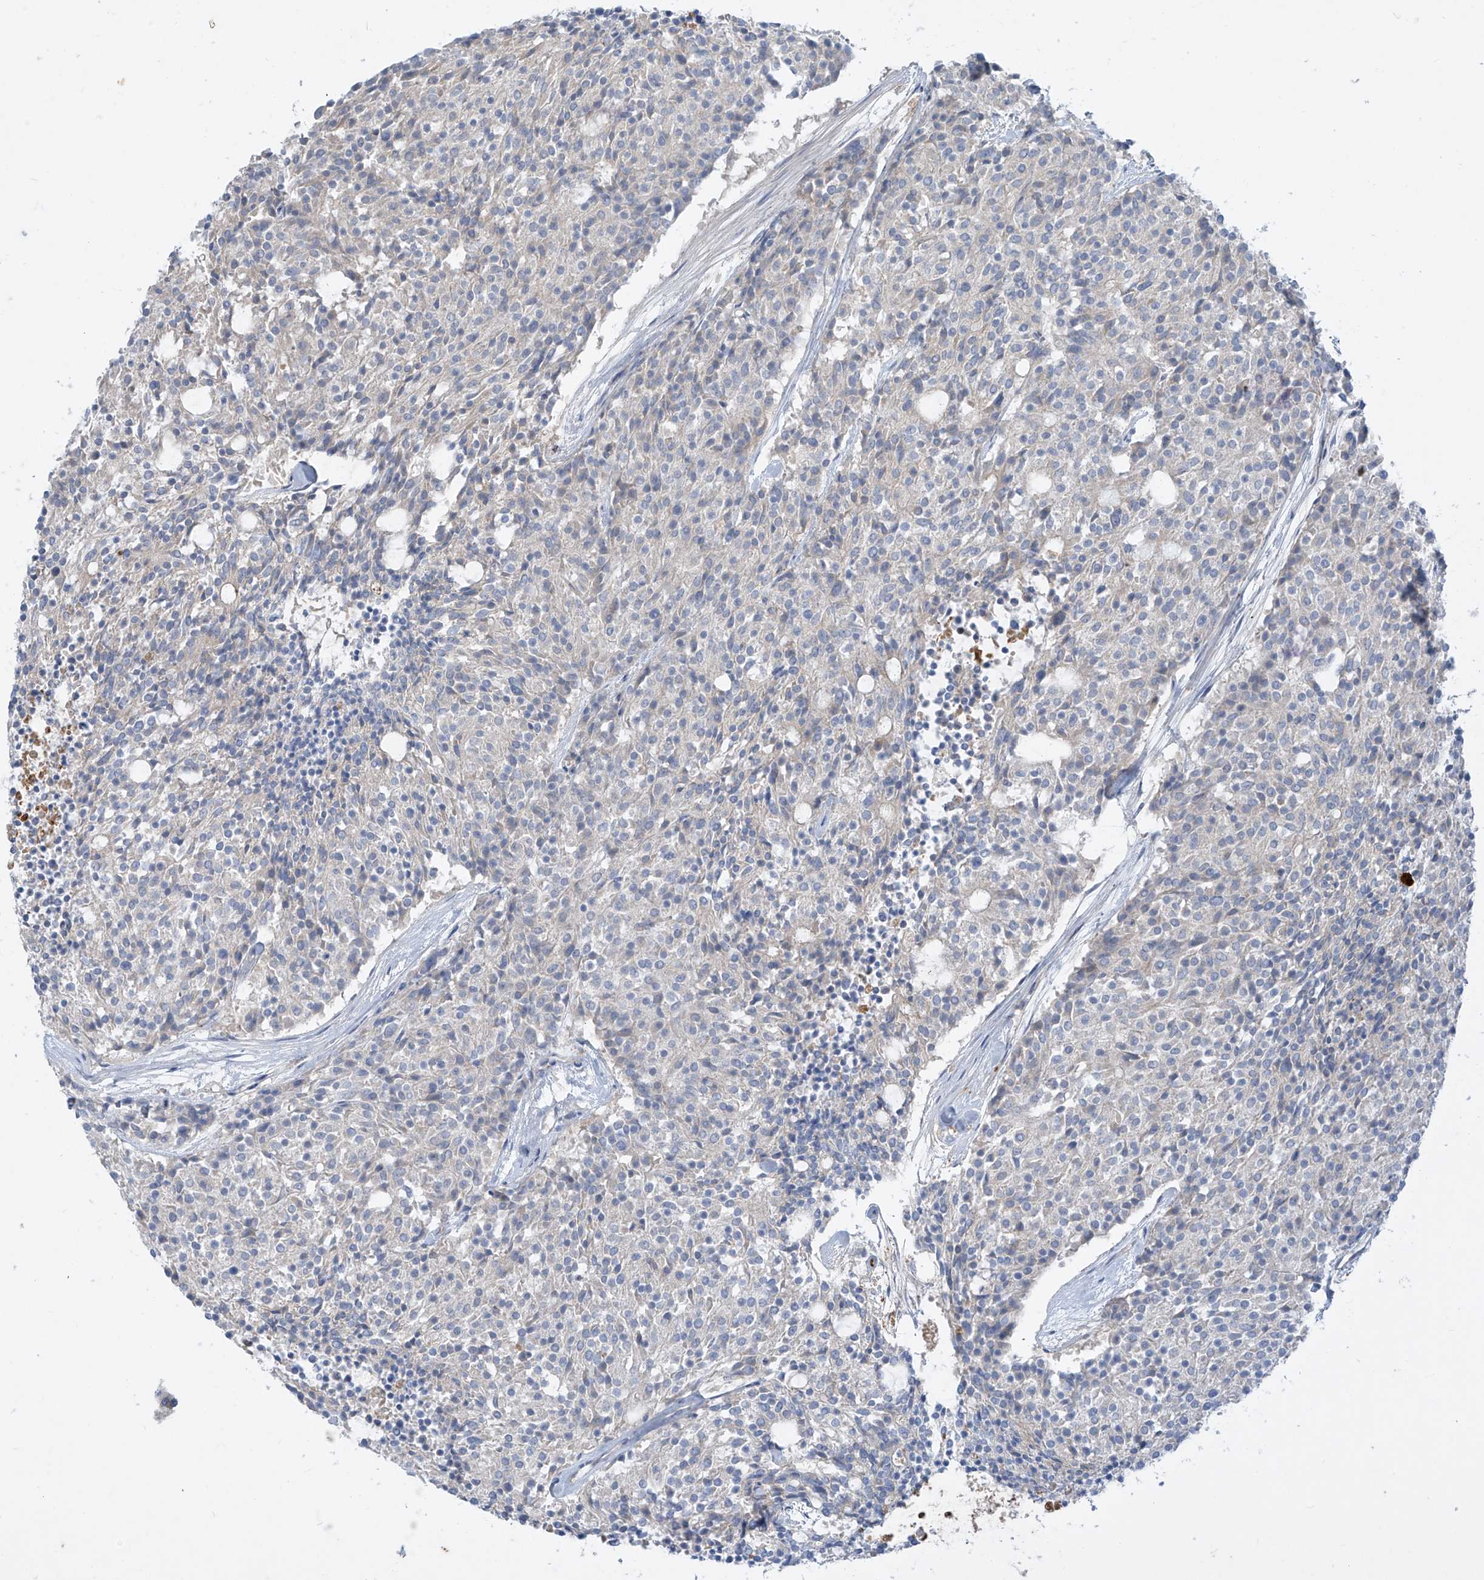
{"staining": {"intensity": "negative", "quantity": "none", "location": "none"}, "tissue": "carcinoid", "cell_type": "Tumor cells", "image_type": "cancer", "snomed": [{"axis": "morphology", "description": "Carcinoid, malignant, NOS"}, {"axis": "topography", "description": "Pancreas"}], "caption": "Image shows no significant protein expression in tumor cells of carcinoid (malignant).", "gene": "DGKQ", "patient": {"sex": "female", "age": 54}}